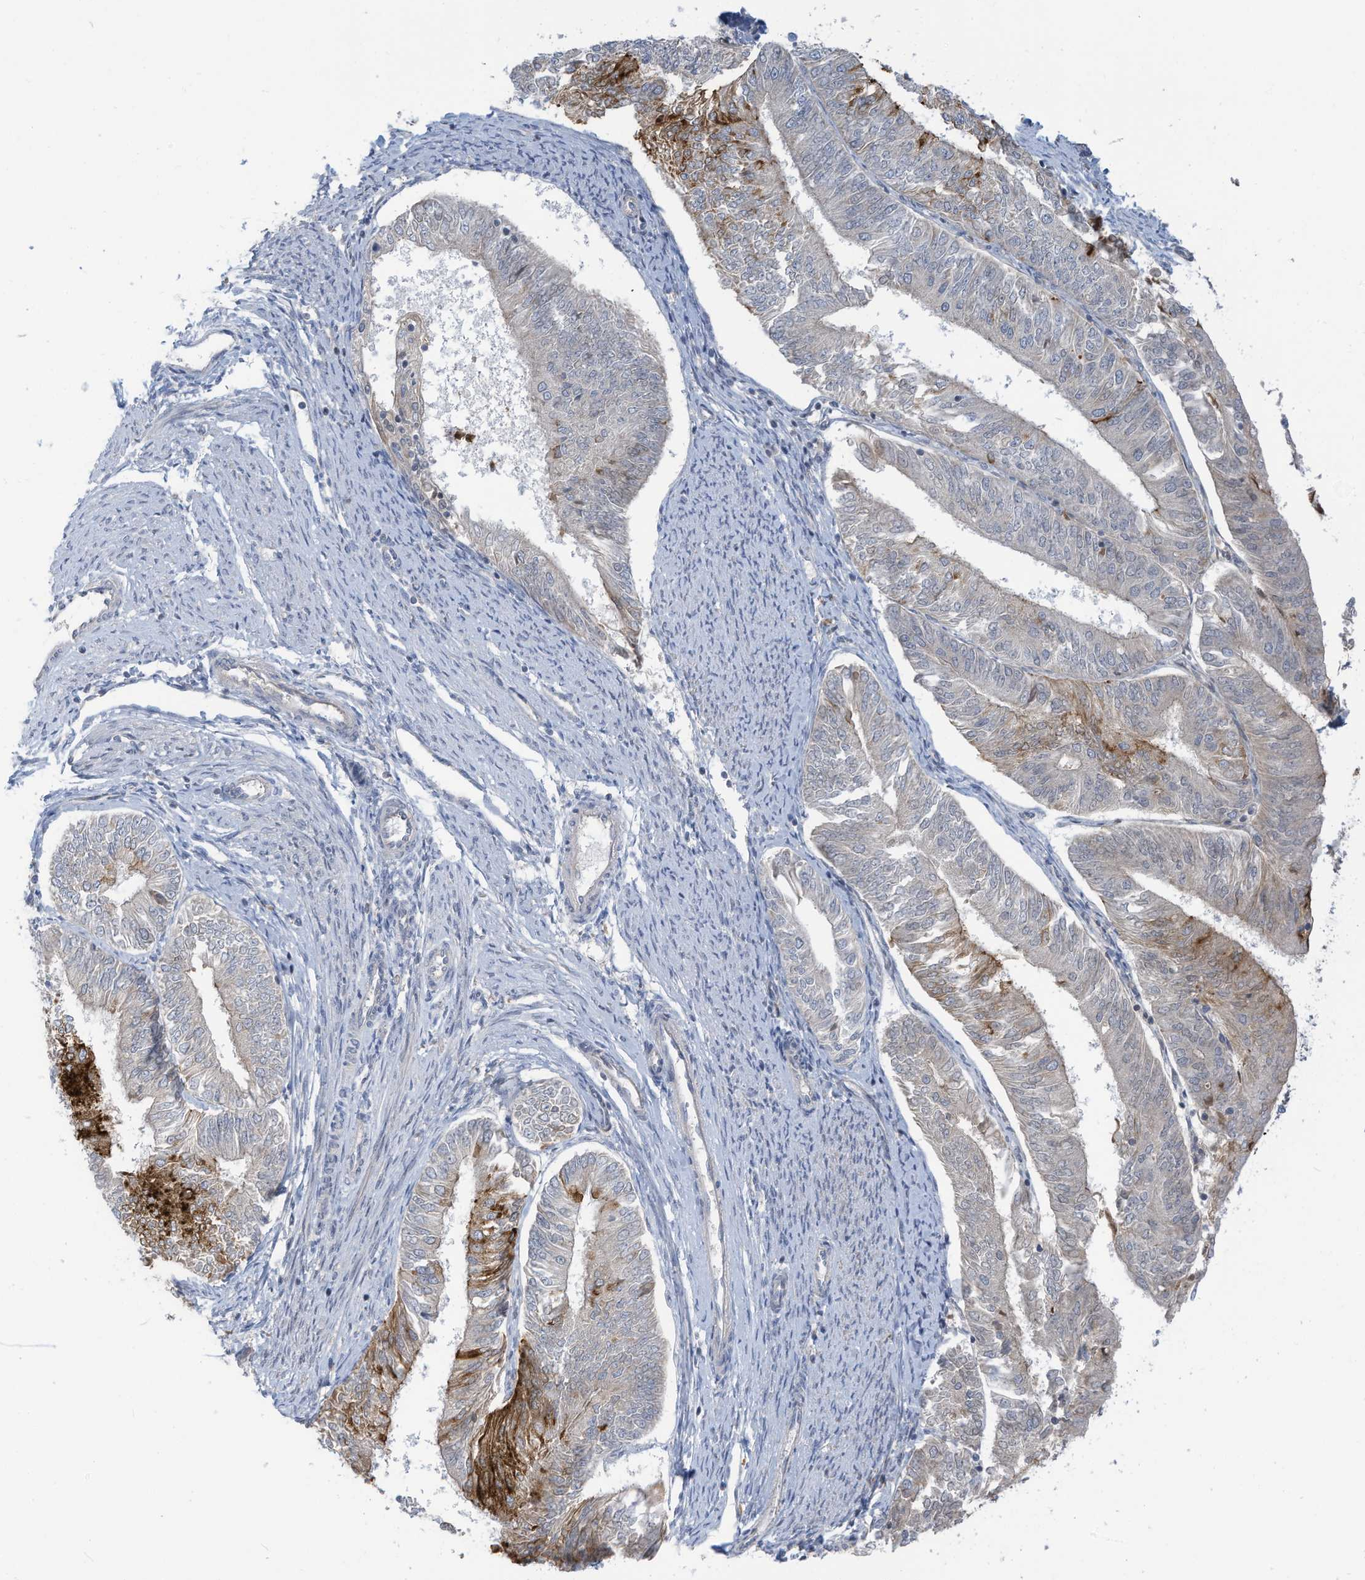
{"staining": {"intensity": "strong", "quantity": "25%-75%", "location": "cytoplasmic/membranous"}, "tissue": "endometrial cancer", "cell_type": "Tumor cells", "image_type": "cancer", "snomed": [{"axis": "morphology", "description": "Adenocarcinoma, NOS"}, {"axis": "topography", "description": "Endometrium"}], "caption": "DAB immunohistochemical staining of endometrial cancer demonstrates strong cytoplasmic/membranous protein expression in about 25%-75% of tumor cells.", "gene": "SCGB1D2", "patient": {"sex": "female", "age": 58}}